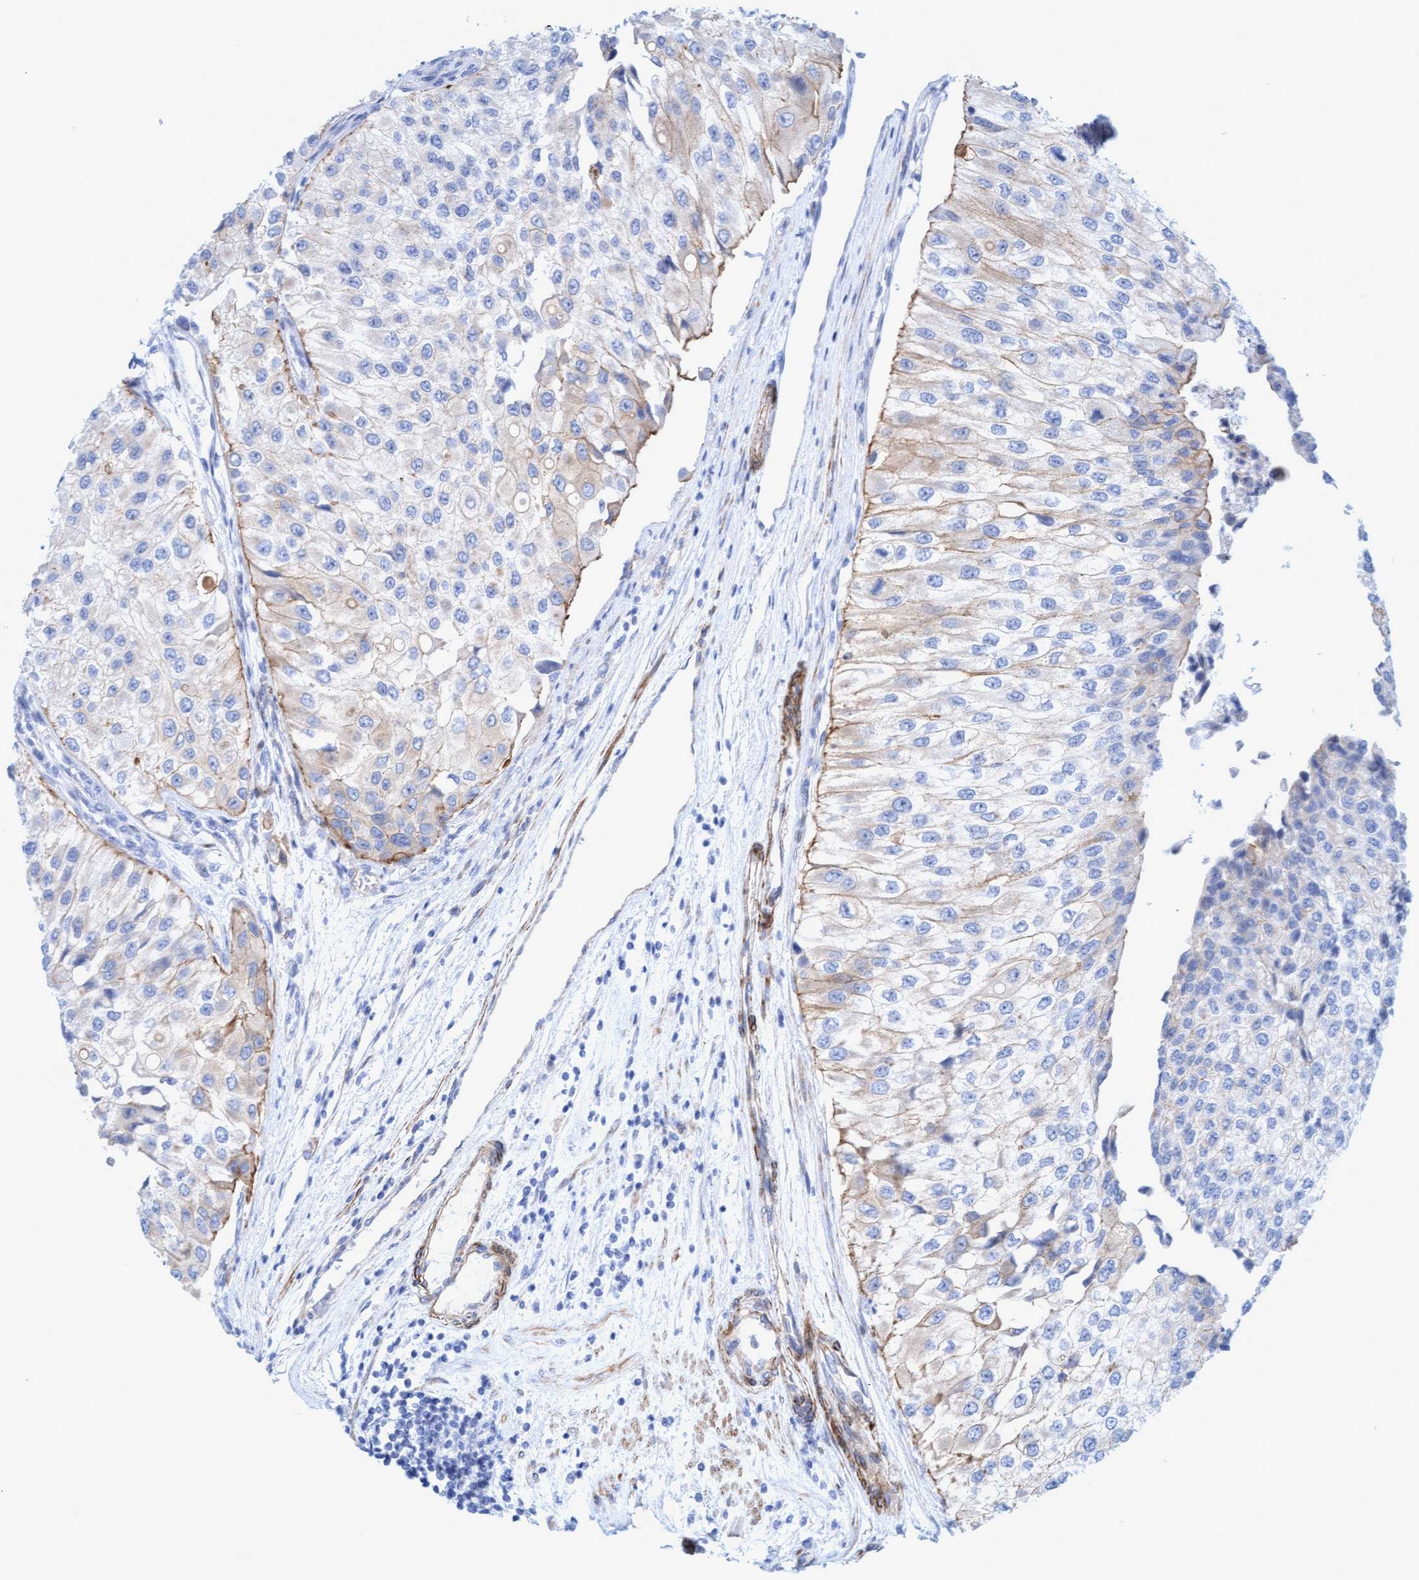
{"staining": {"intensity": "weak", "quantity": "<25%", "location": "cytoplasmic/membranous"}, "tissue": "urothelial cancer", "cell_type": "Tumor cells", "image_type": "cancer", "snomed": [{"axis": "morphology", "description": "Urothelial carcinoma, High grade"}, {"axis": "topography", "description": "Kidney"}, {"axis": "topography", "description": "Urinary bladder"}], "caption": "This is an immunohistochemistry photomicrograph of urothelial cancer. There is no positivity in tumor cells.", "gene": "MTFR1", "patient": {"sex": "male", "age": 77}}